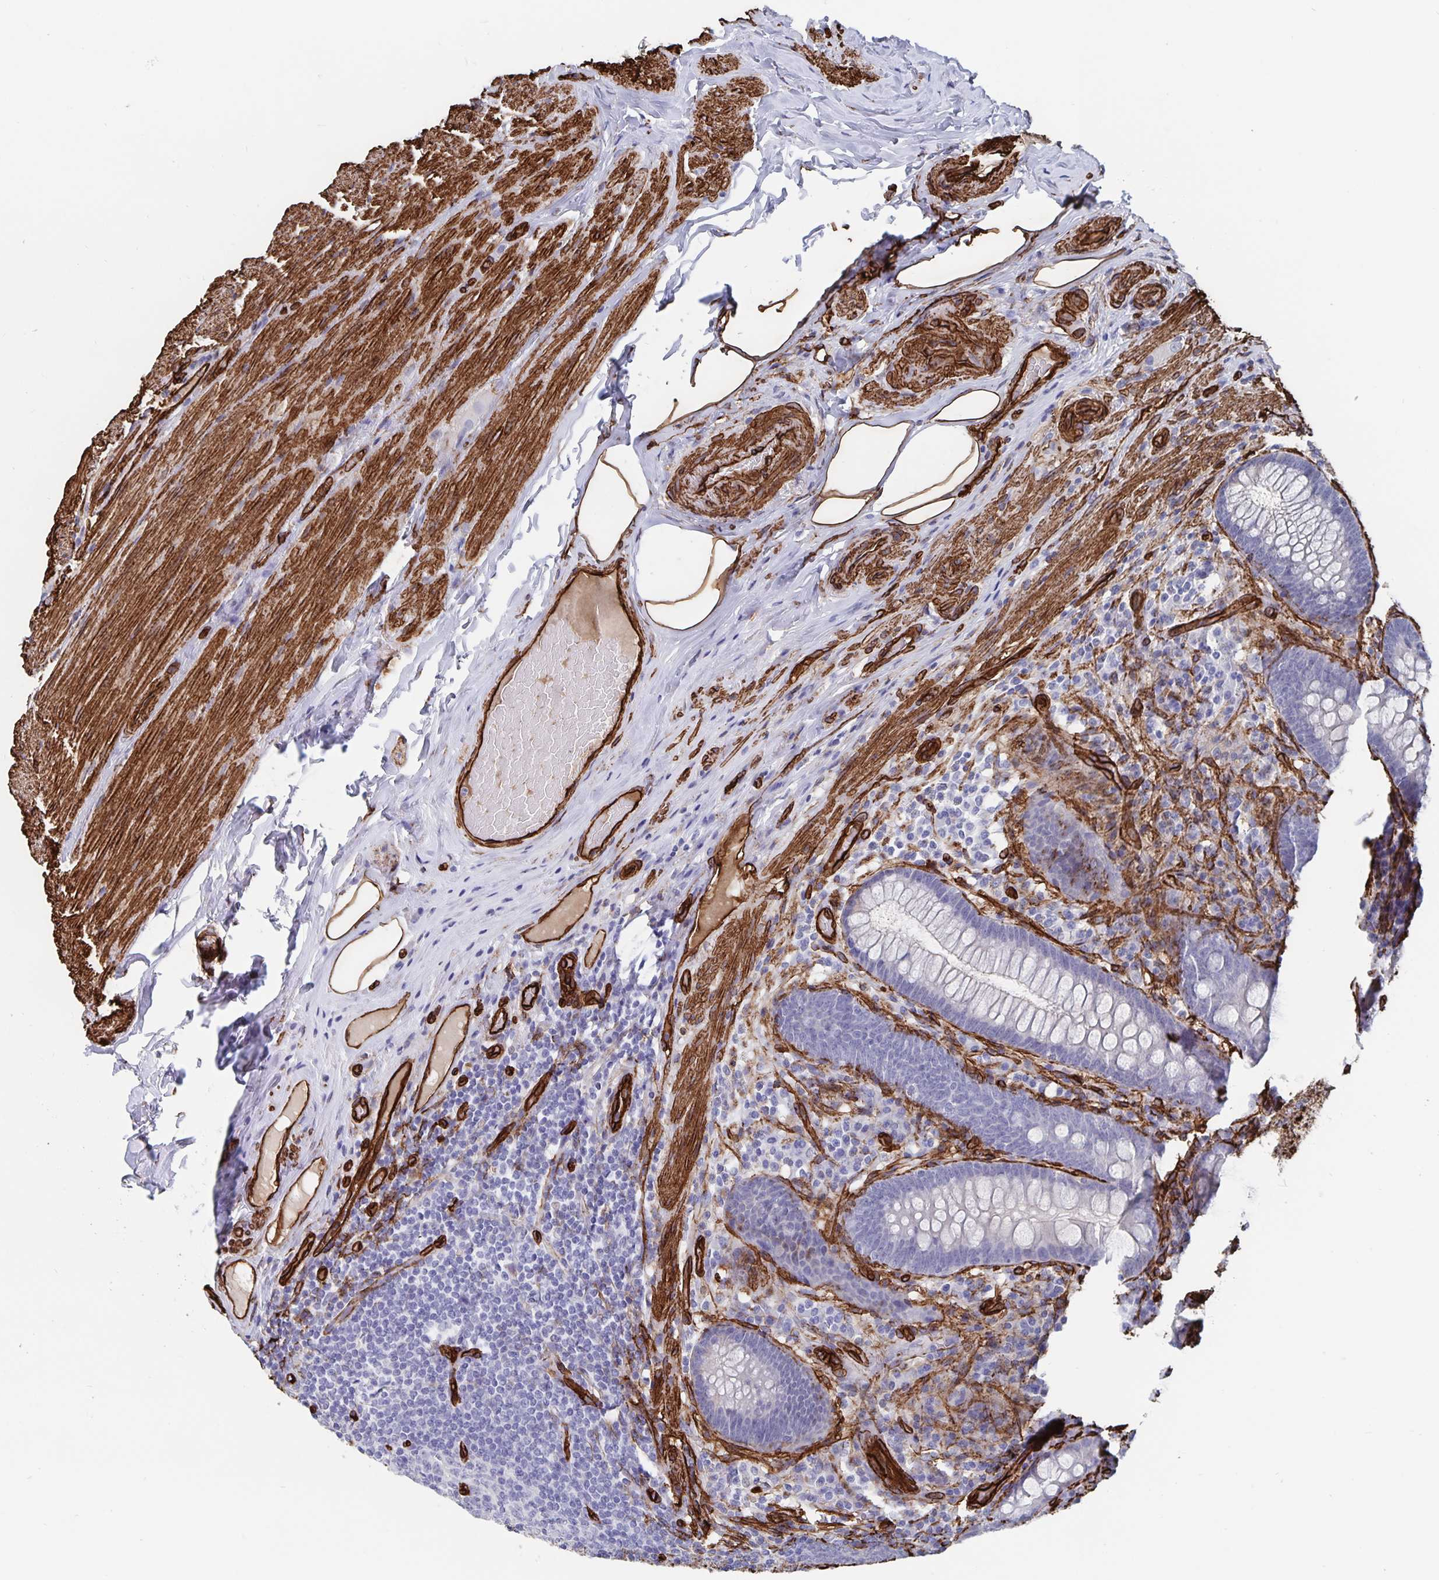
{"staining": {"intensity": "negative", "quantity": "none", "location": "none"}, "tissue": "appendix", "cell_type": "Glandular cells", "image_type": "normal", "snomed": [{"axis": "morphology", "description": "Normal tissue, NOS"}, {"axis": "topography", "description": "Appendix"}], "caption": "DAB (3,3'-diaminobenzidine) immunohistochemical staining of unremarkable appendix displays no significant expression in glandular cells.", "gene": "DCHS2", "patient": {"sex": "male", "age": 71}}